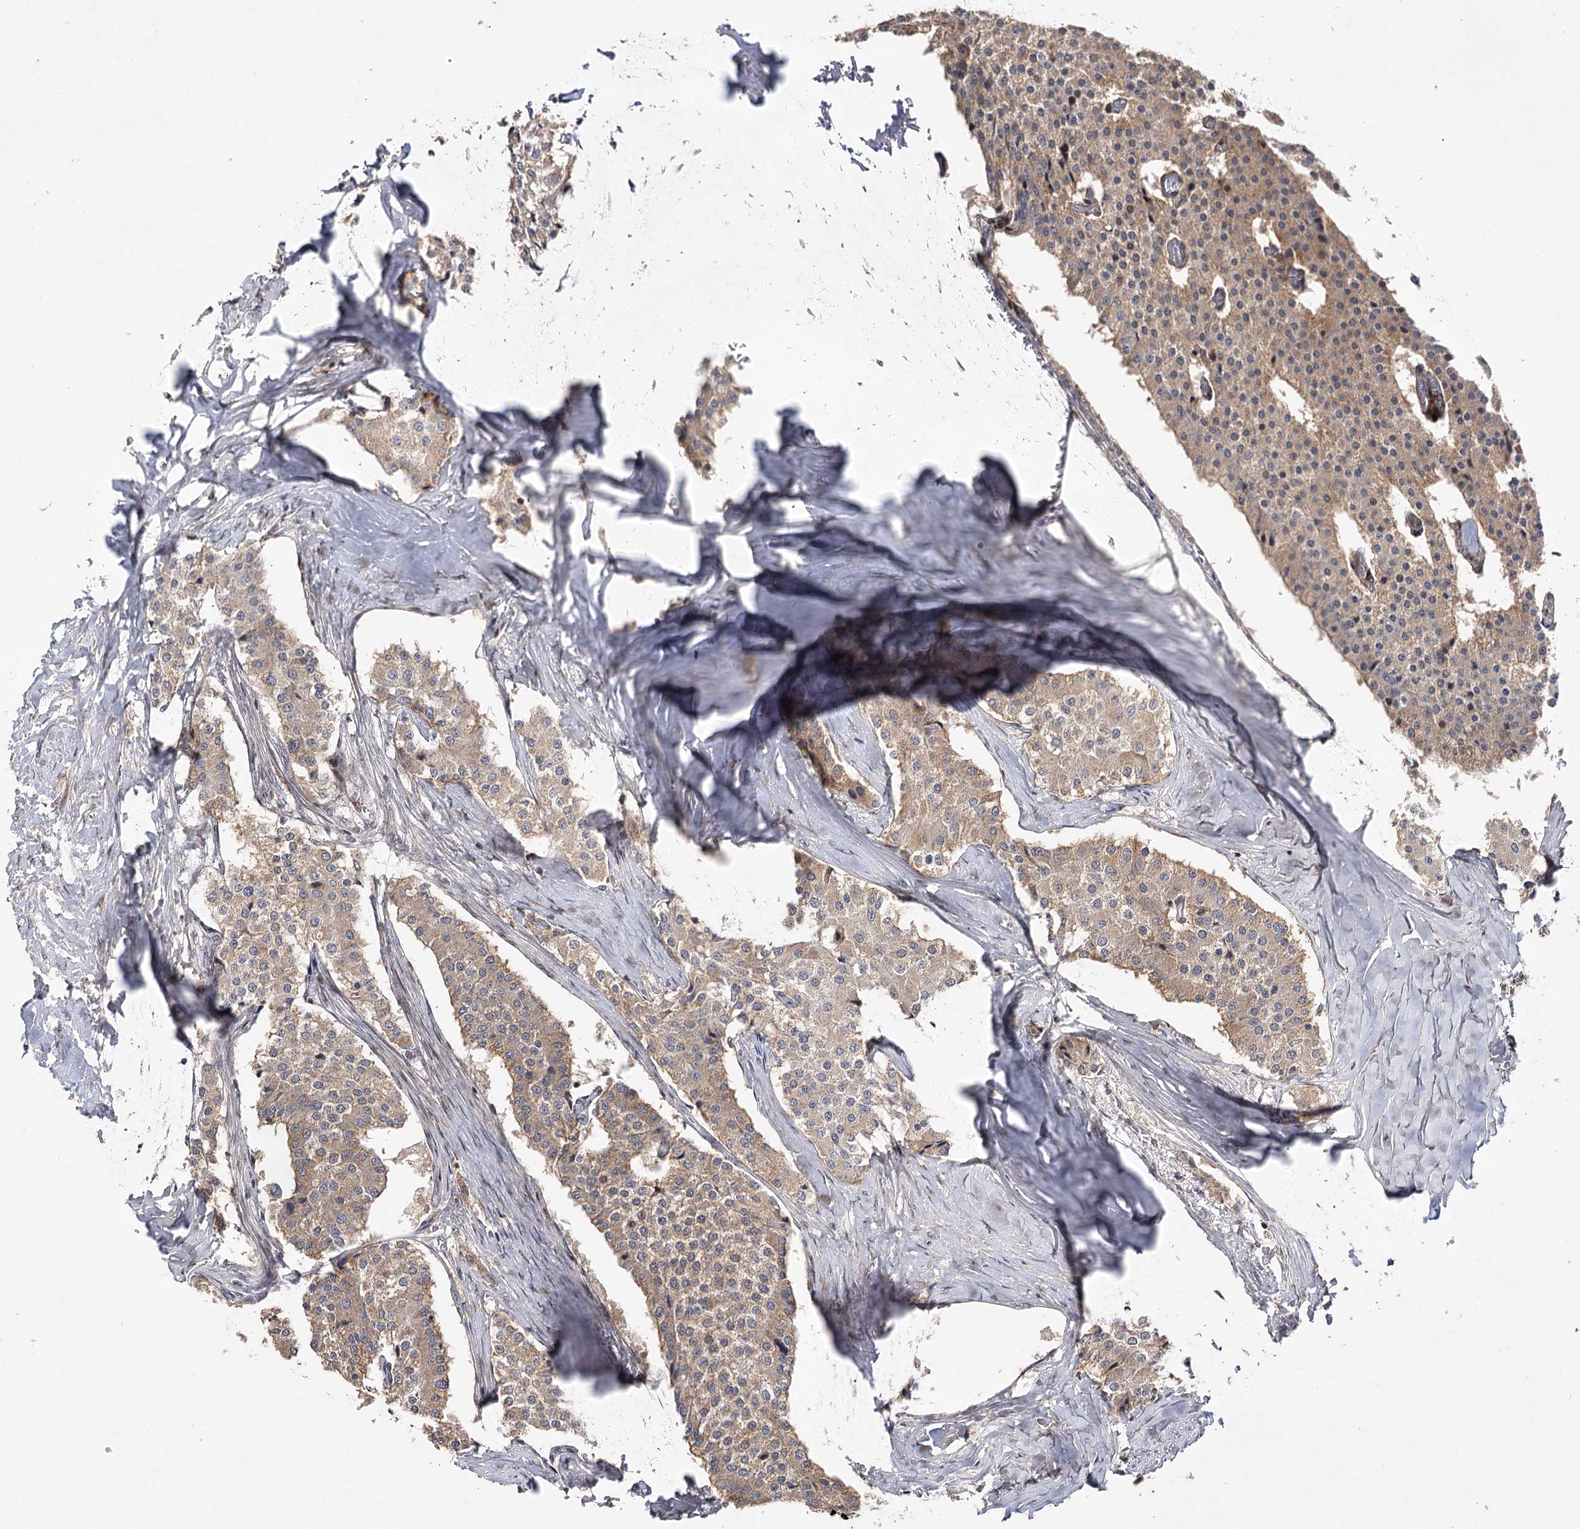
{"staining": {"intensity": "weak", "quantity": ">75%", "location": "cytoplasmic/membranous"}, "tissue": "carcinoid", "cell_type": "Tumor cells", "image_type": "cancer", "snomed": [{"axis": "morphology", "description": "Carcinoid, malignant, NOS"}, {"axis": "topography", "description": "Colon"}], "caption": "Immunohistochemistry (IHC) (DAB (3,3'-diaminobenzidine)) staining of carcinoid reveals weak cytoplasmic/membranous protein expression in approximately >75% of tumor cells.", "gene": "OBSL1", "patient": {"sex": "female", "age": 52}}